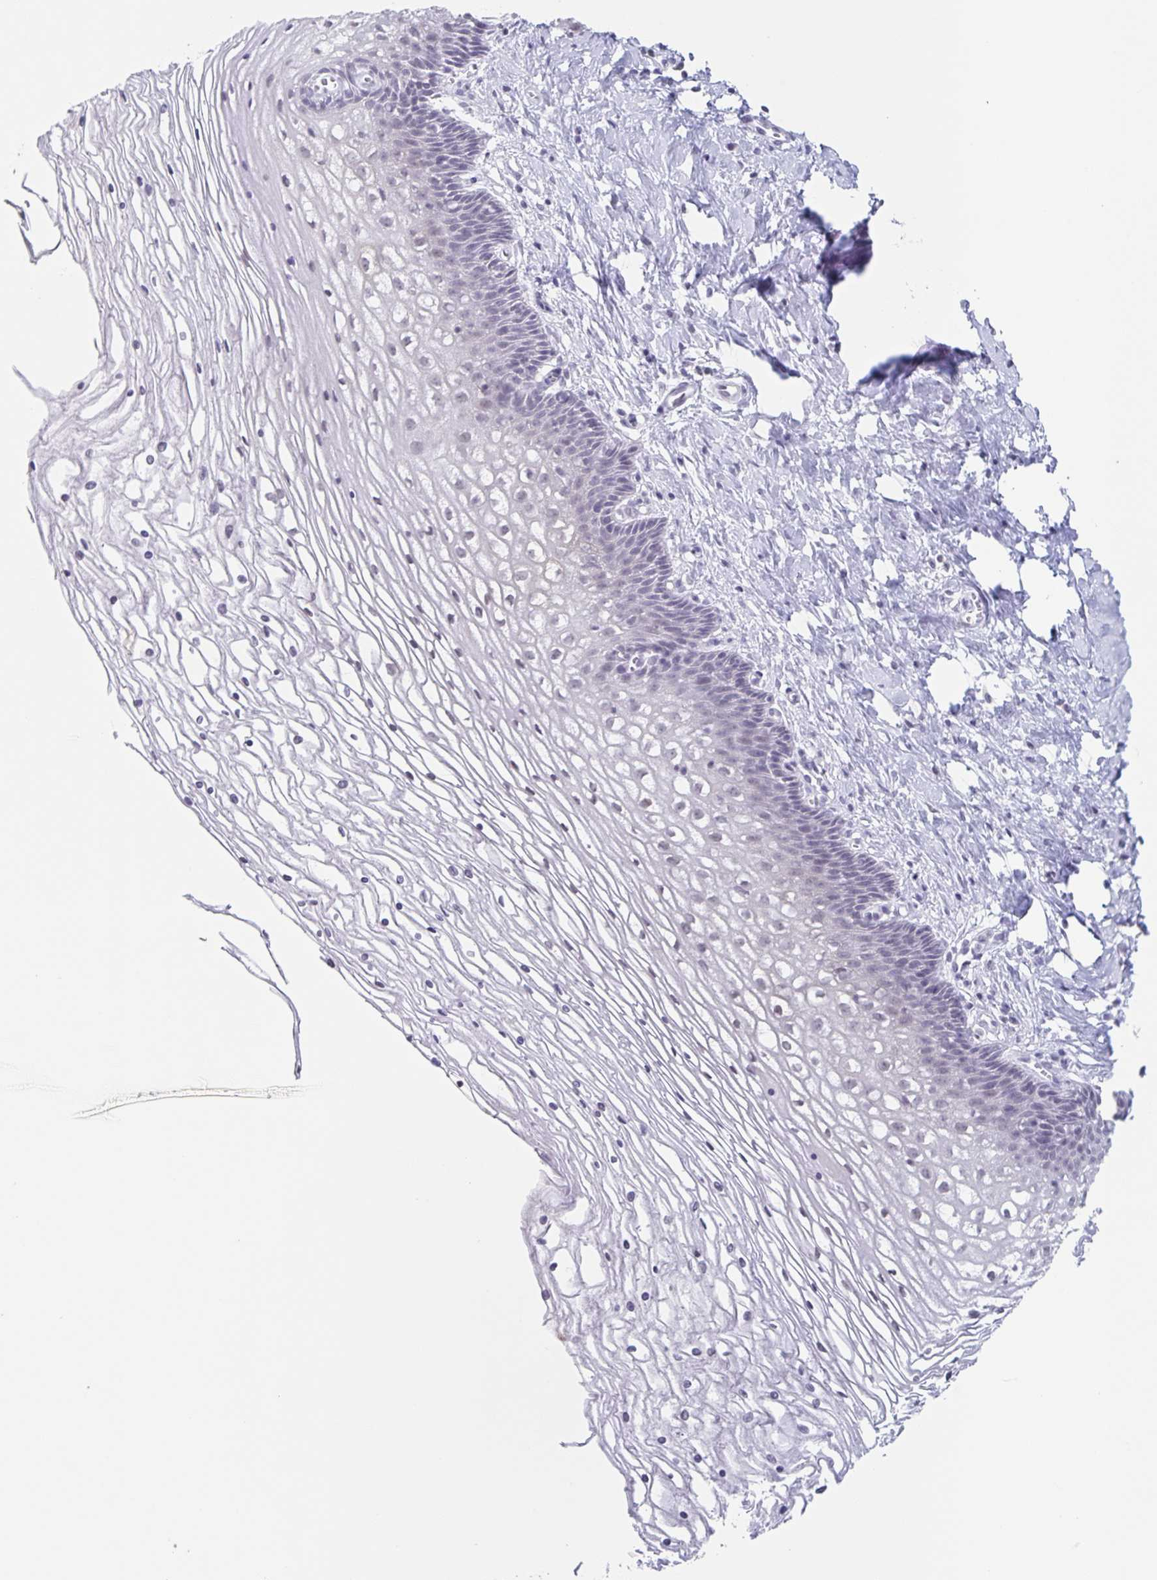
{"staining": {"intensity": "negative", "quantity": "none", "location": "none"}, "tissue": "cervix", "cell_type": "Glandular cells", "image_type": "normal", "snomed": [{"axis": "morphology", "description": "Normal tissue, NOS"}, {"axis": "topography", "description": "Cervix"}], "caption": "This histopathology image is of unremarkable cervix stained with immunohistochemistry to label a protein in brown with the nuclei are counter-stained blue. There is no staining in glandular cells.", "gene": "LCE6A", "patient": {"sex": "female", "age": 36}}